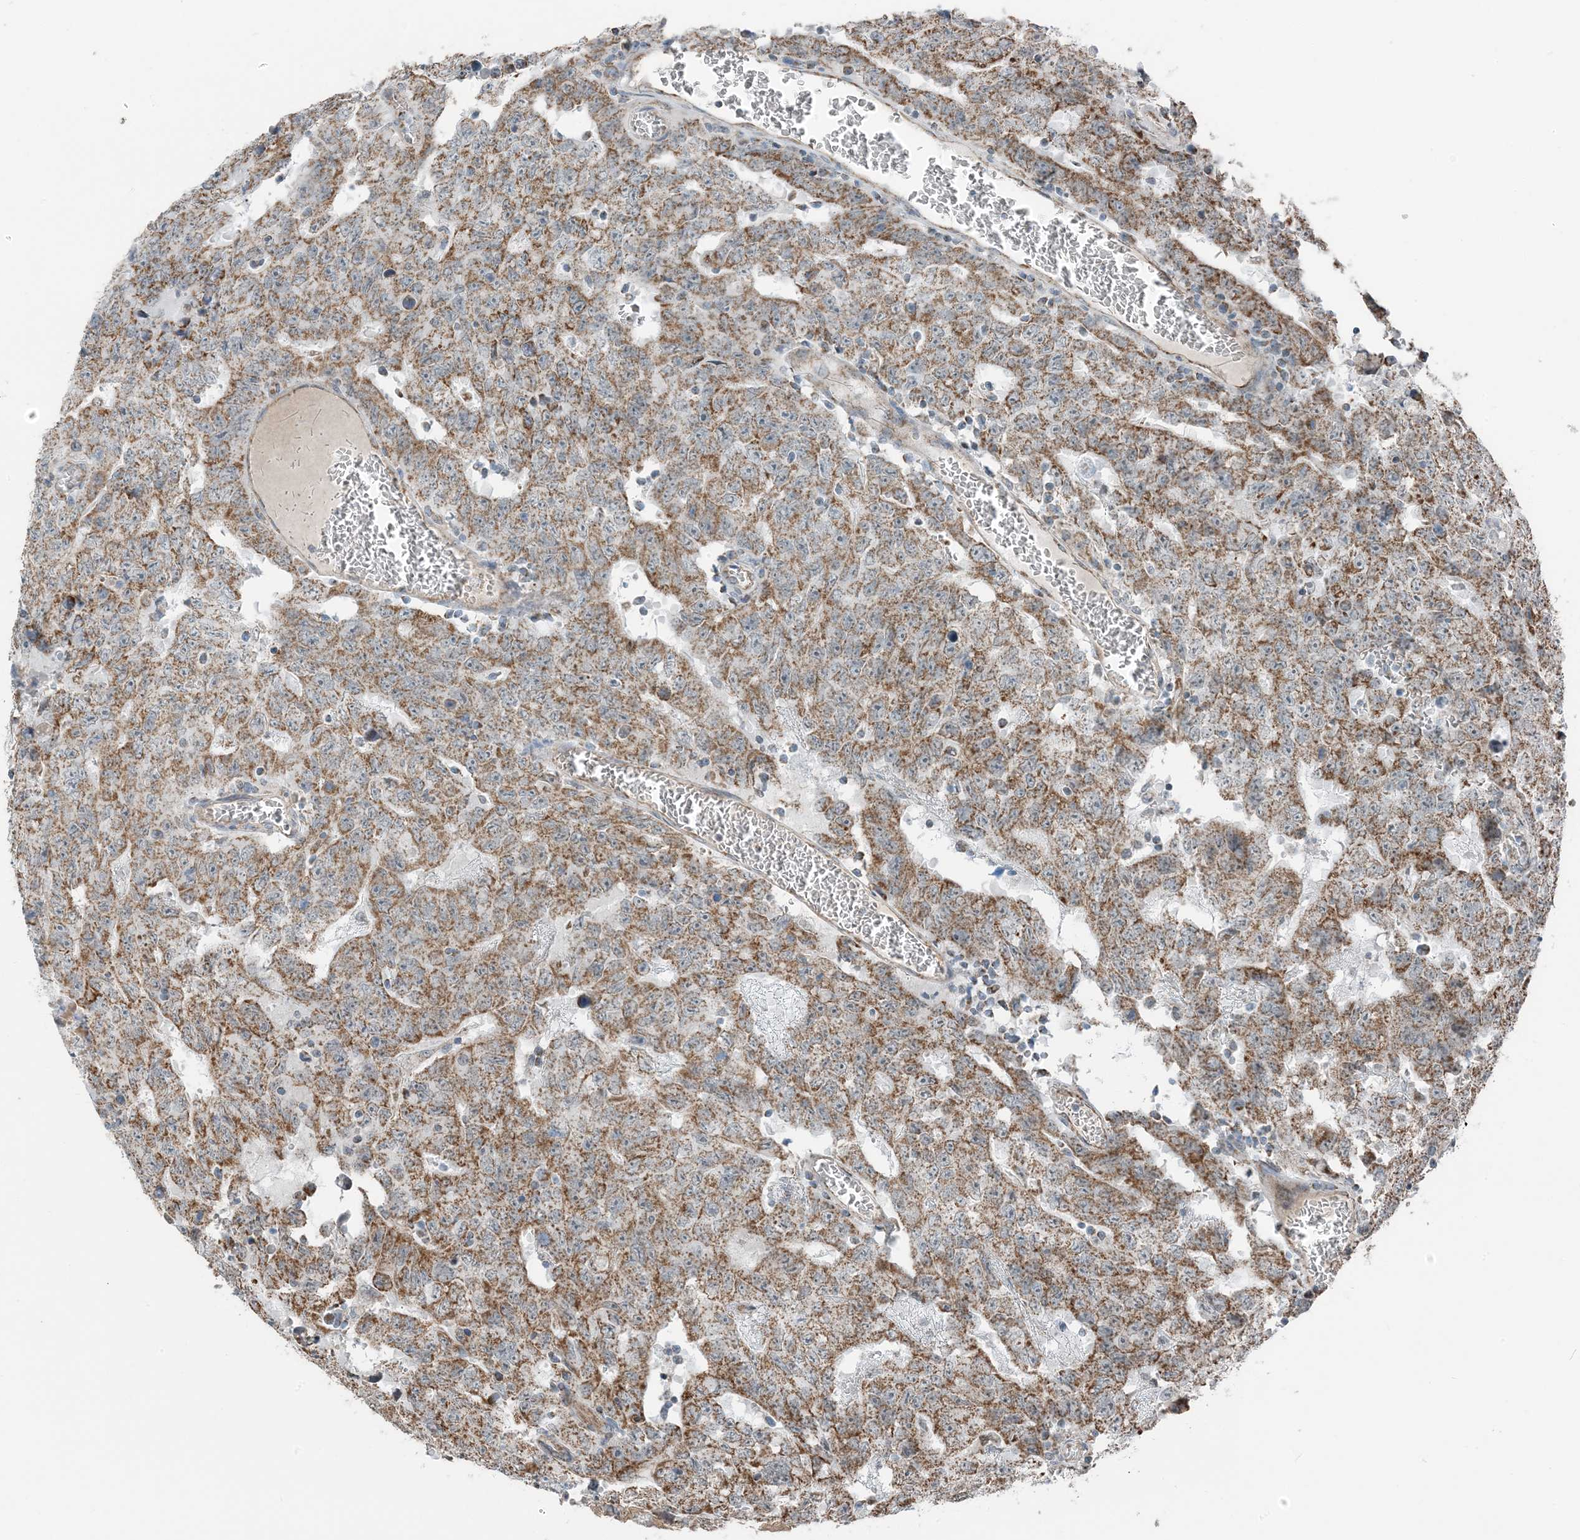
{"staining": {"intensity": "moderate", "quantity": ">75%", "location": "cytoplasmic/membranous"}, "tissue": "testis cancer", "cell_type": "Tumor cells", "image_type": "cancer", "snomed": [{"axis": "morphology", "description": "Carcinoma, Embryonal, NOS"}, {"axis": "topography", "description": "Testis"}], "caption": "Brown immunohistochemical staining in human testis cancer (embryonal carcinoma) displays moderate cytoplasmic/membranous expression in approximately >75% of tumor cells.", "gene": "PILRB", "patient": {"sex": "male", "age": 26}}